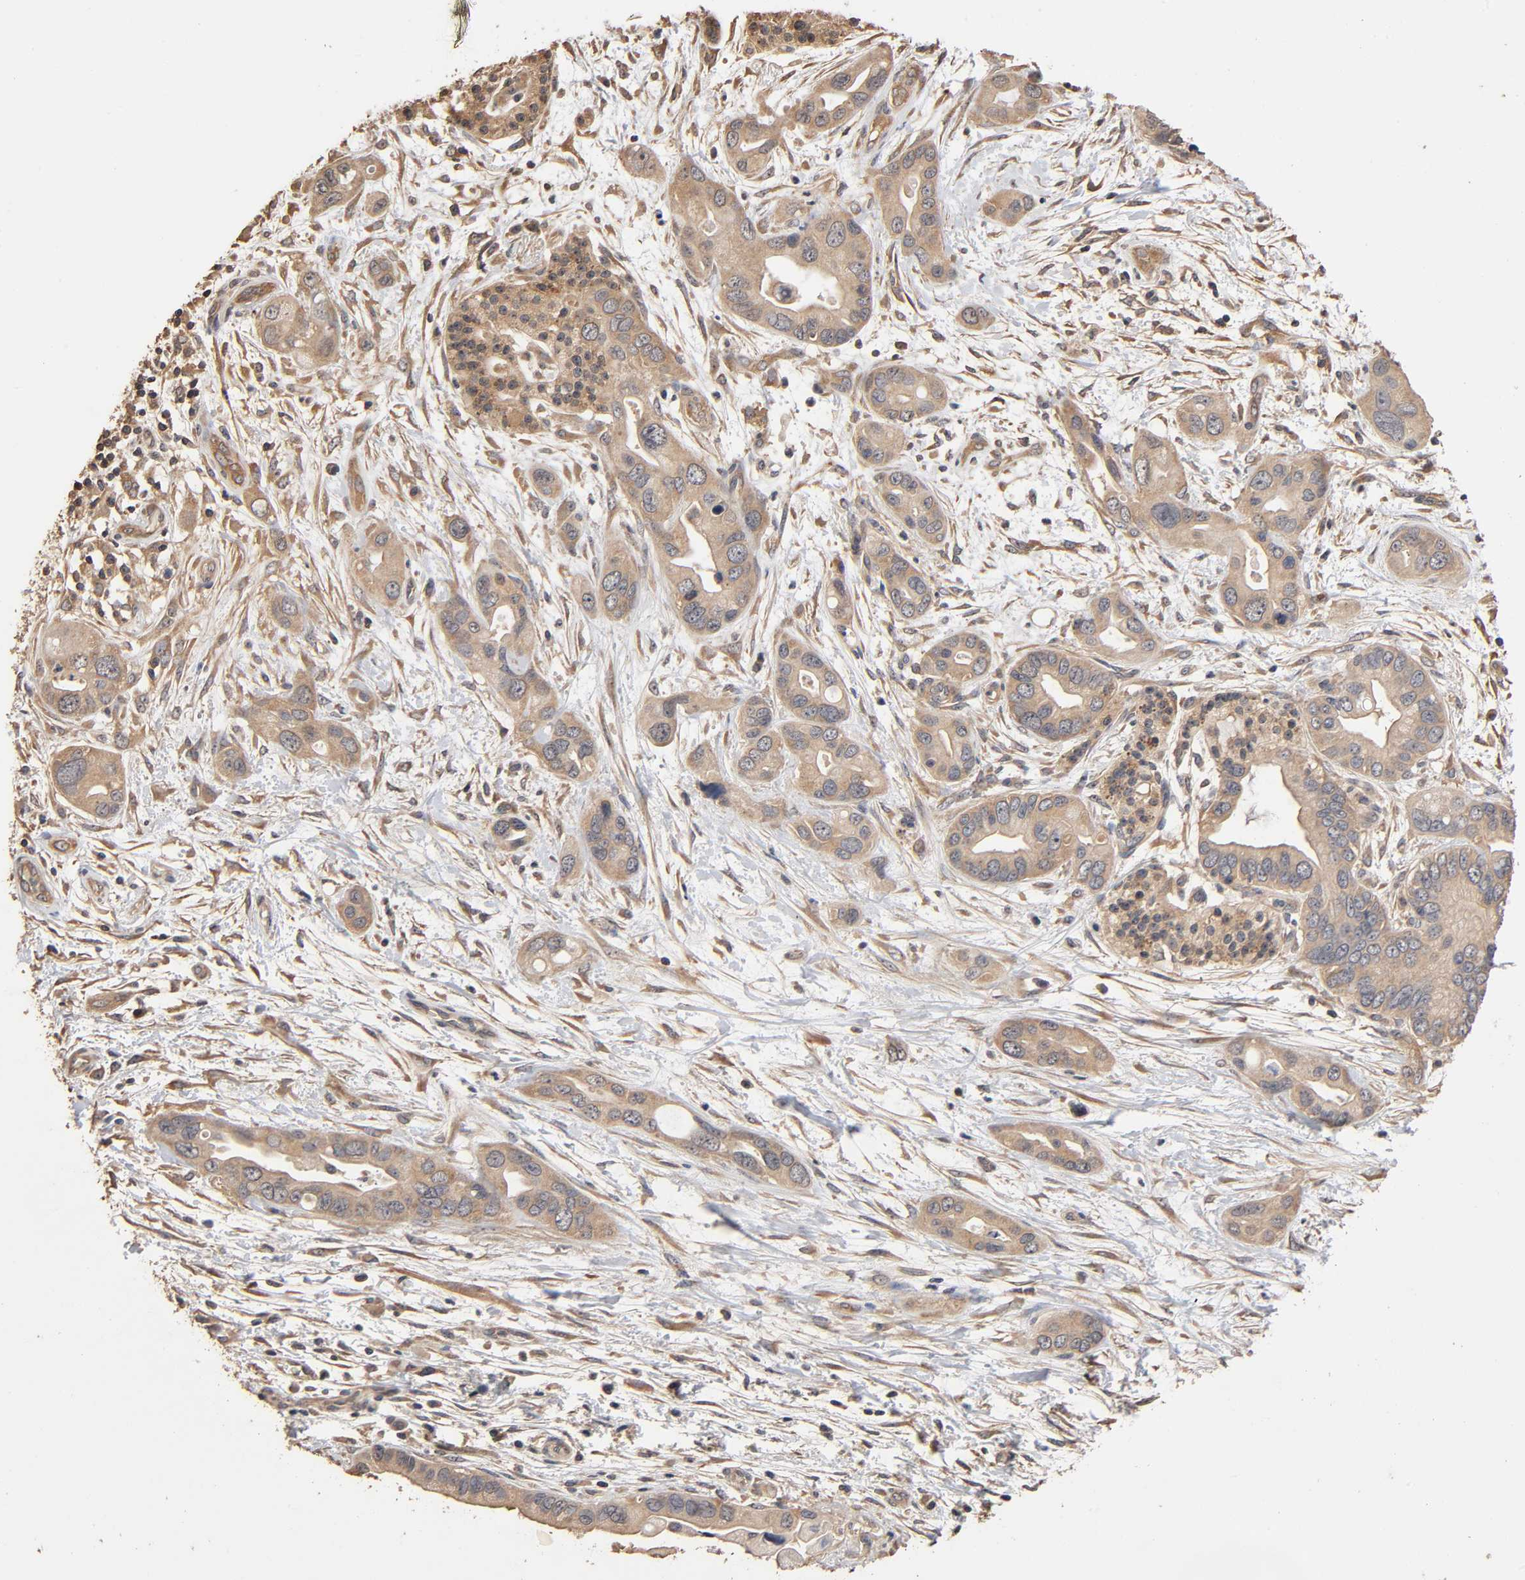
{"staining": {"intensity": "weak", "quantity": ">75%", "location": "cytoplasmic/membranous"}, "tissue": "pancreatic cancer", "cell_type": "Tumor cells", "image_type": "cancer", "snomed": [{"axis": "morphology", "description": "Adenocarcinoma, NOS"}, {"axis": "topography", "description": "Pancreas"}], "caption": "This photomicrograph shows immunohistochemistry staining of pancreatic adenocarcinoma, with low weak cytoplasmic/membranous positivity in about >75% of tumor cells.", "gene": "ARHGEF7", "patient": {"sex": "female", "age": 77}}